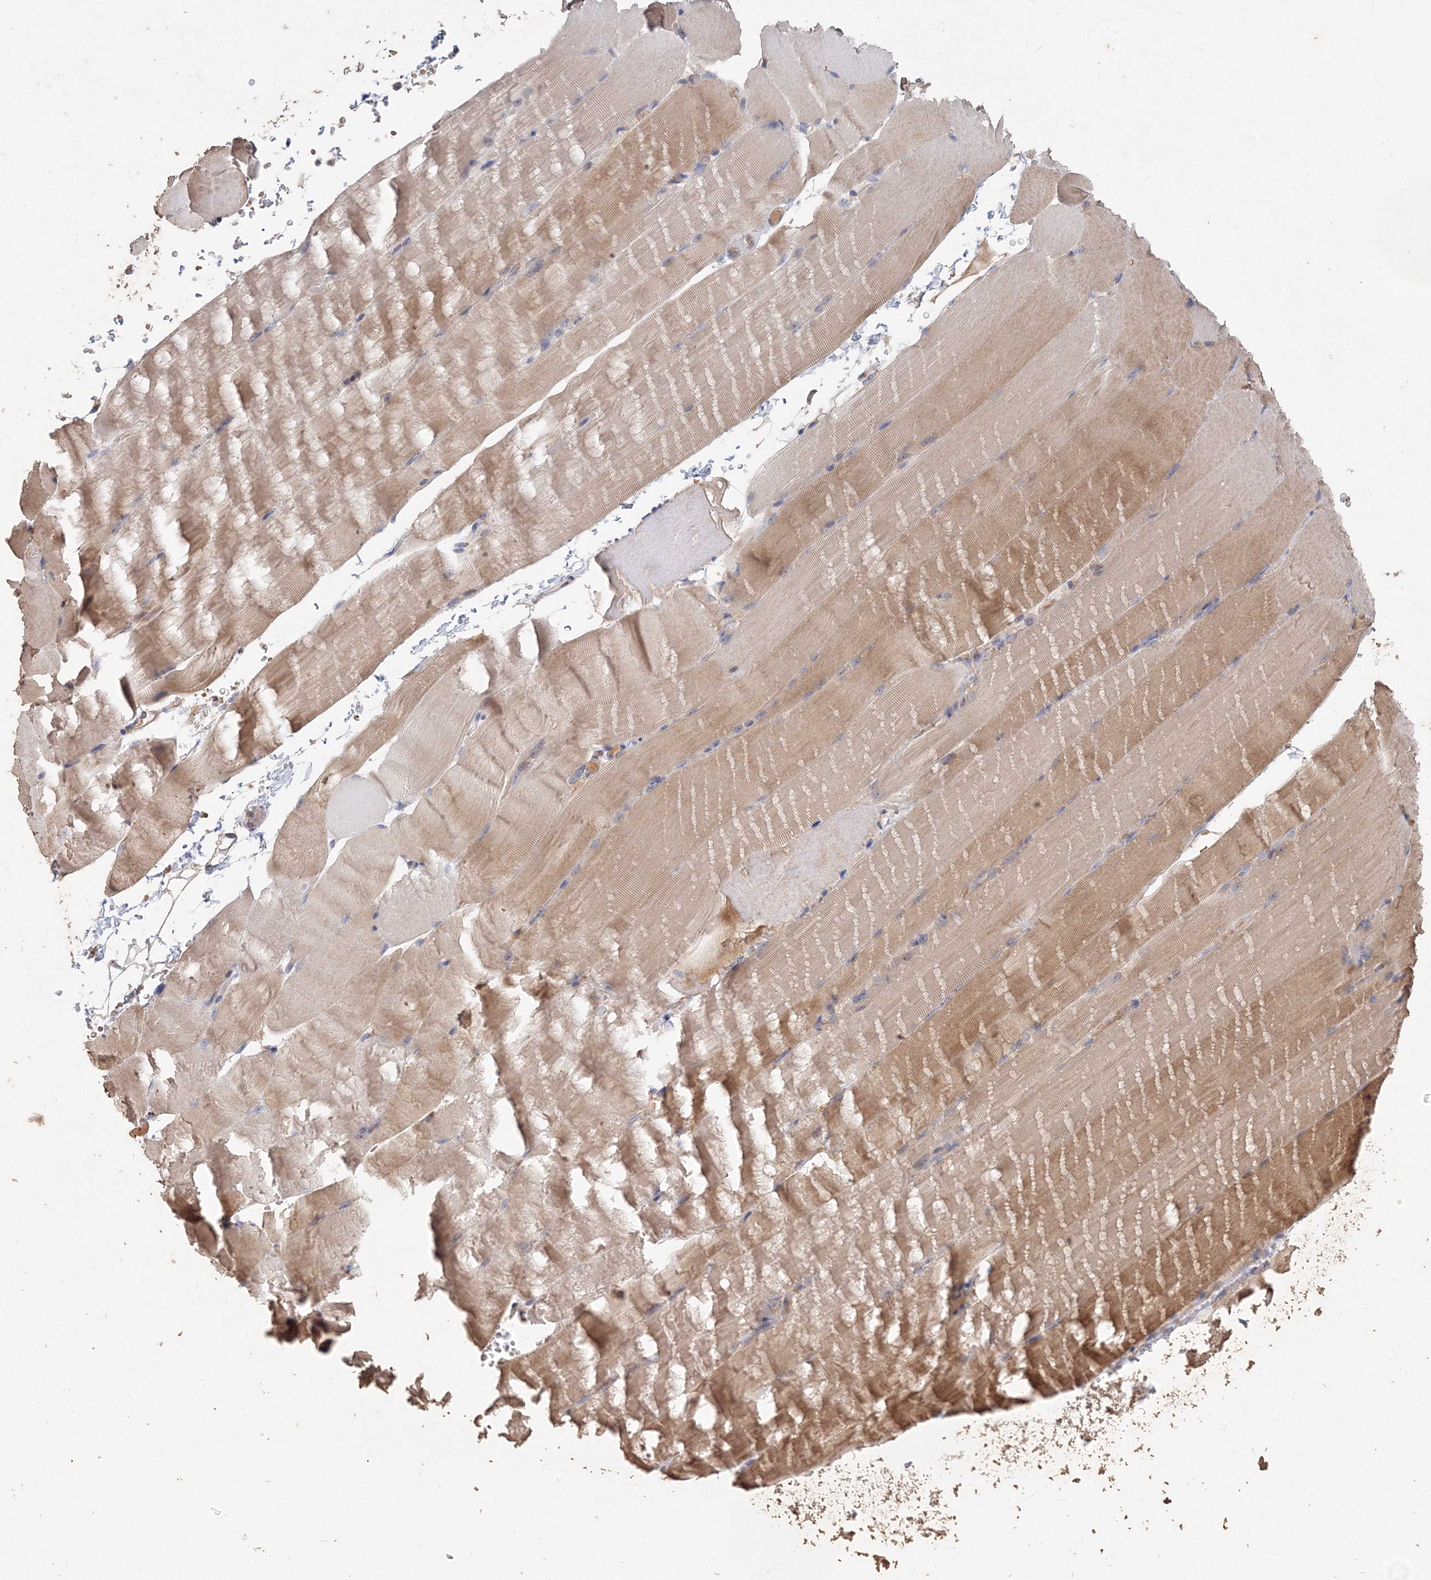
{"staining": {"intensity": "moderate", "quantity": ">75%", "location": "cytoplasmic/membranous"}, "tissue": "skeletal muscle", "cell_type": "Myocytes", "image_type": "normal", "snomed": [{"axis": "morphology", "description": "Normal tissue, NOS"}, {"axis": "topography", "description": "Skeletal muscle"}, {"axis": "topography", "description": "Parathyroid gland"}], "caption": "Immunohistochemical staining of unremarkable human skeletal muscle reveals moderate cytoplasmic/membranous protein expression in about >75% of myocytes. (brown staining indicates protein expression, while blue staining denotes nuclei).", "gene": "GRINA", "patient": {"sex": "female", "age": 37}}